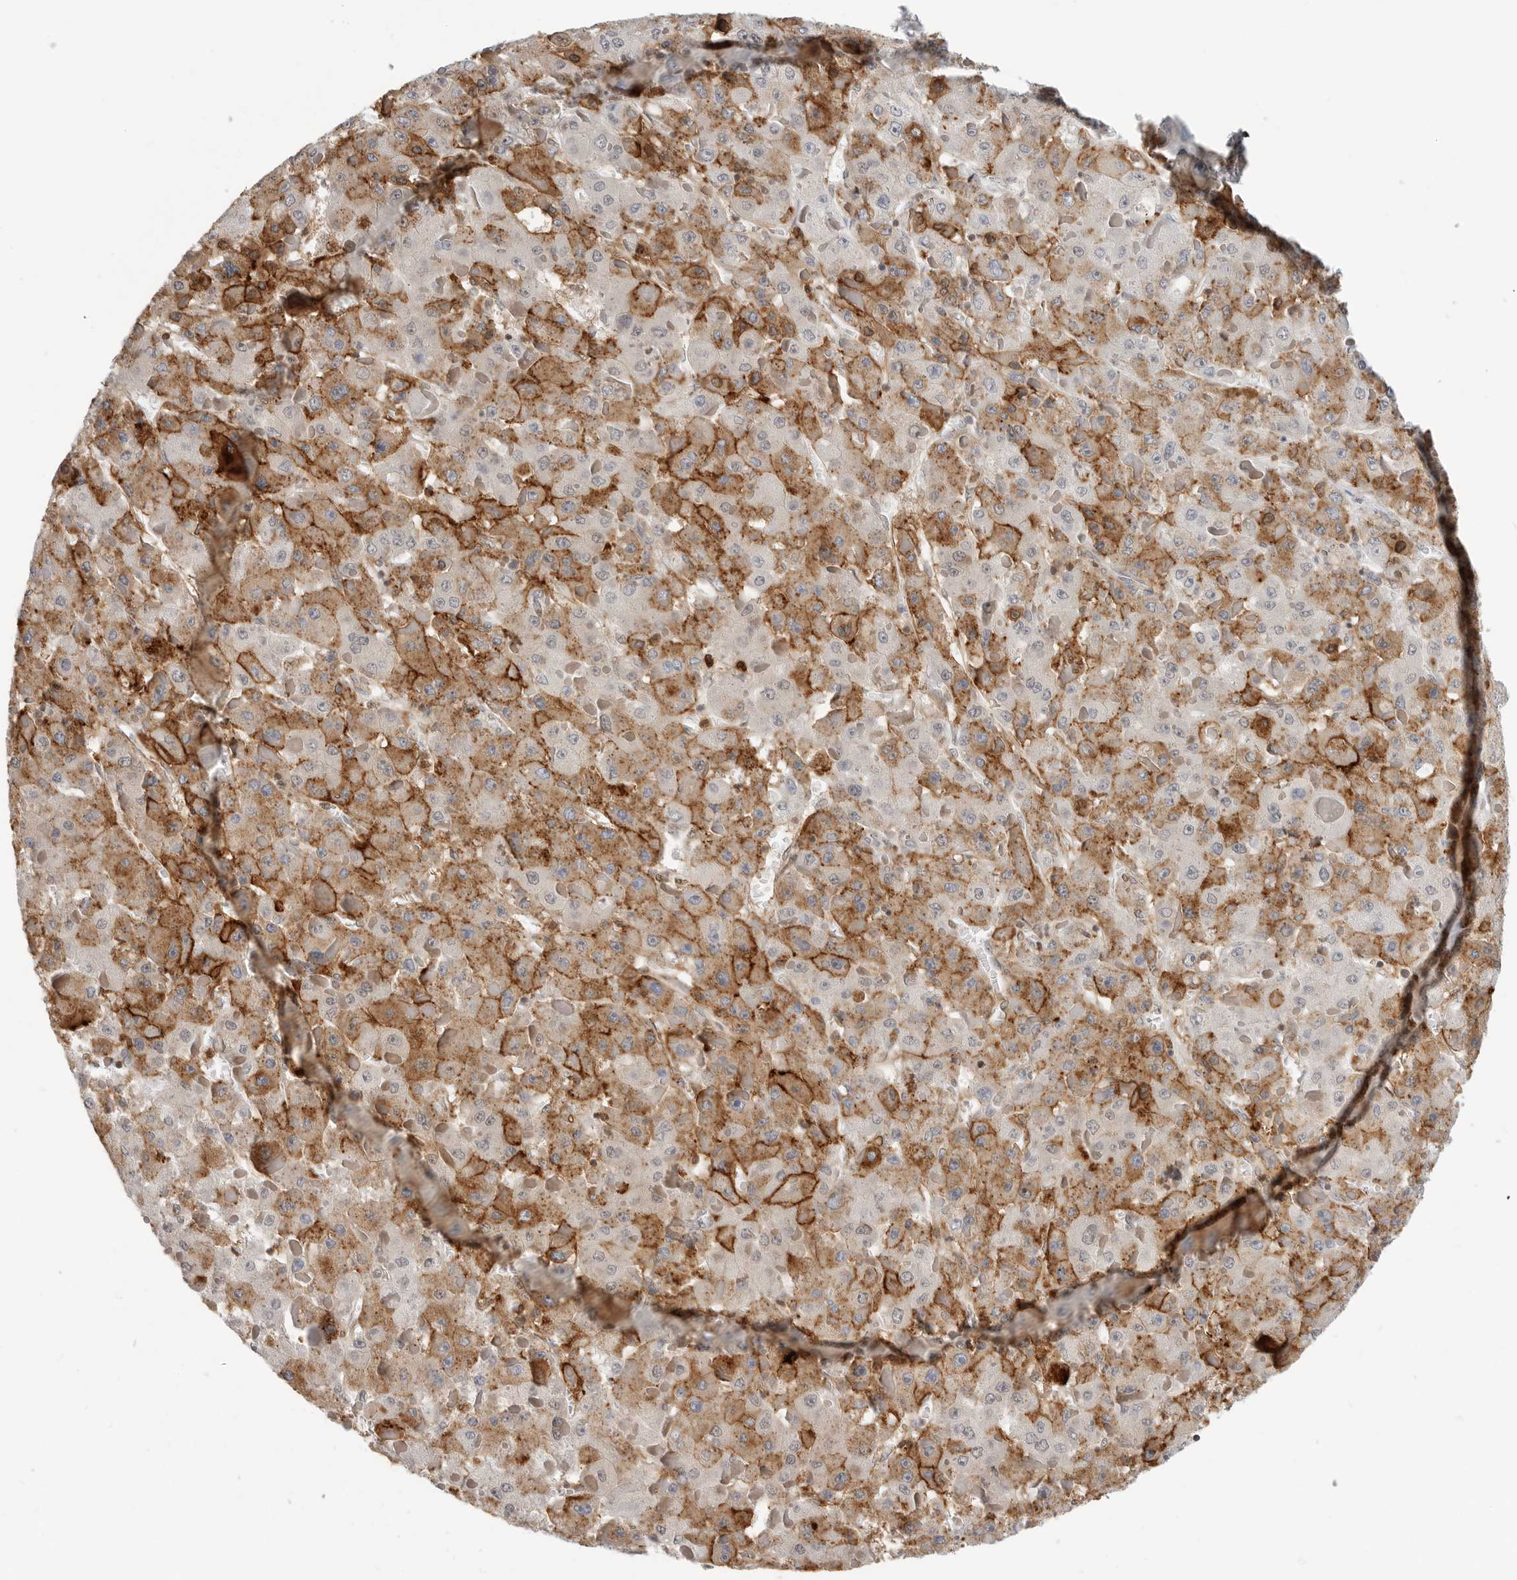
{"staining": {"intensity": "moderate", "quantity": ">75%", "location": "cytoplasmic/membranous"}, "tissue": "liver cancer", "cell_type": "Tumor cells", "image_type": "cancer", "snomed": [{"axis": "morphology", "description": "Carcinoma, Hepatocellular, NOS"}, {"axis": "topography", "description": "Liver"}], "caption": "Immunohistochemical staining of human liver cancer displays moderate cytoplasmic/membranous protein staining in approximately >75% of tumor cells.", "gene": "ANXA11", "patient": {"sex": "female", "age": 73}}